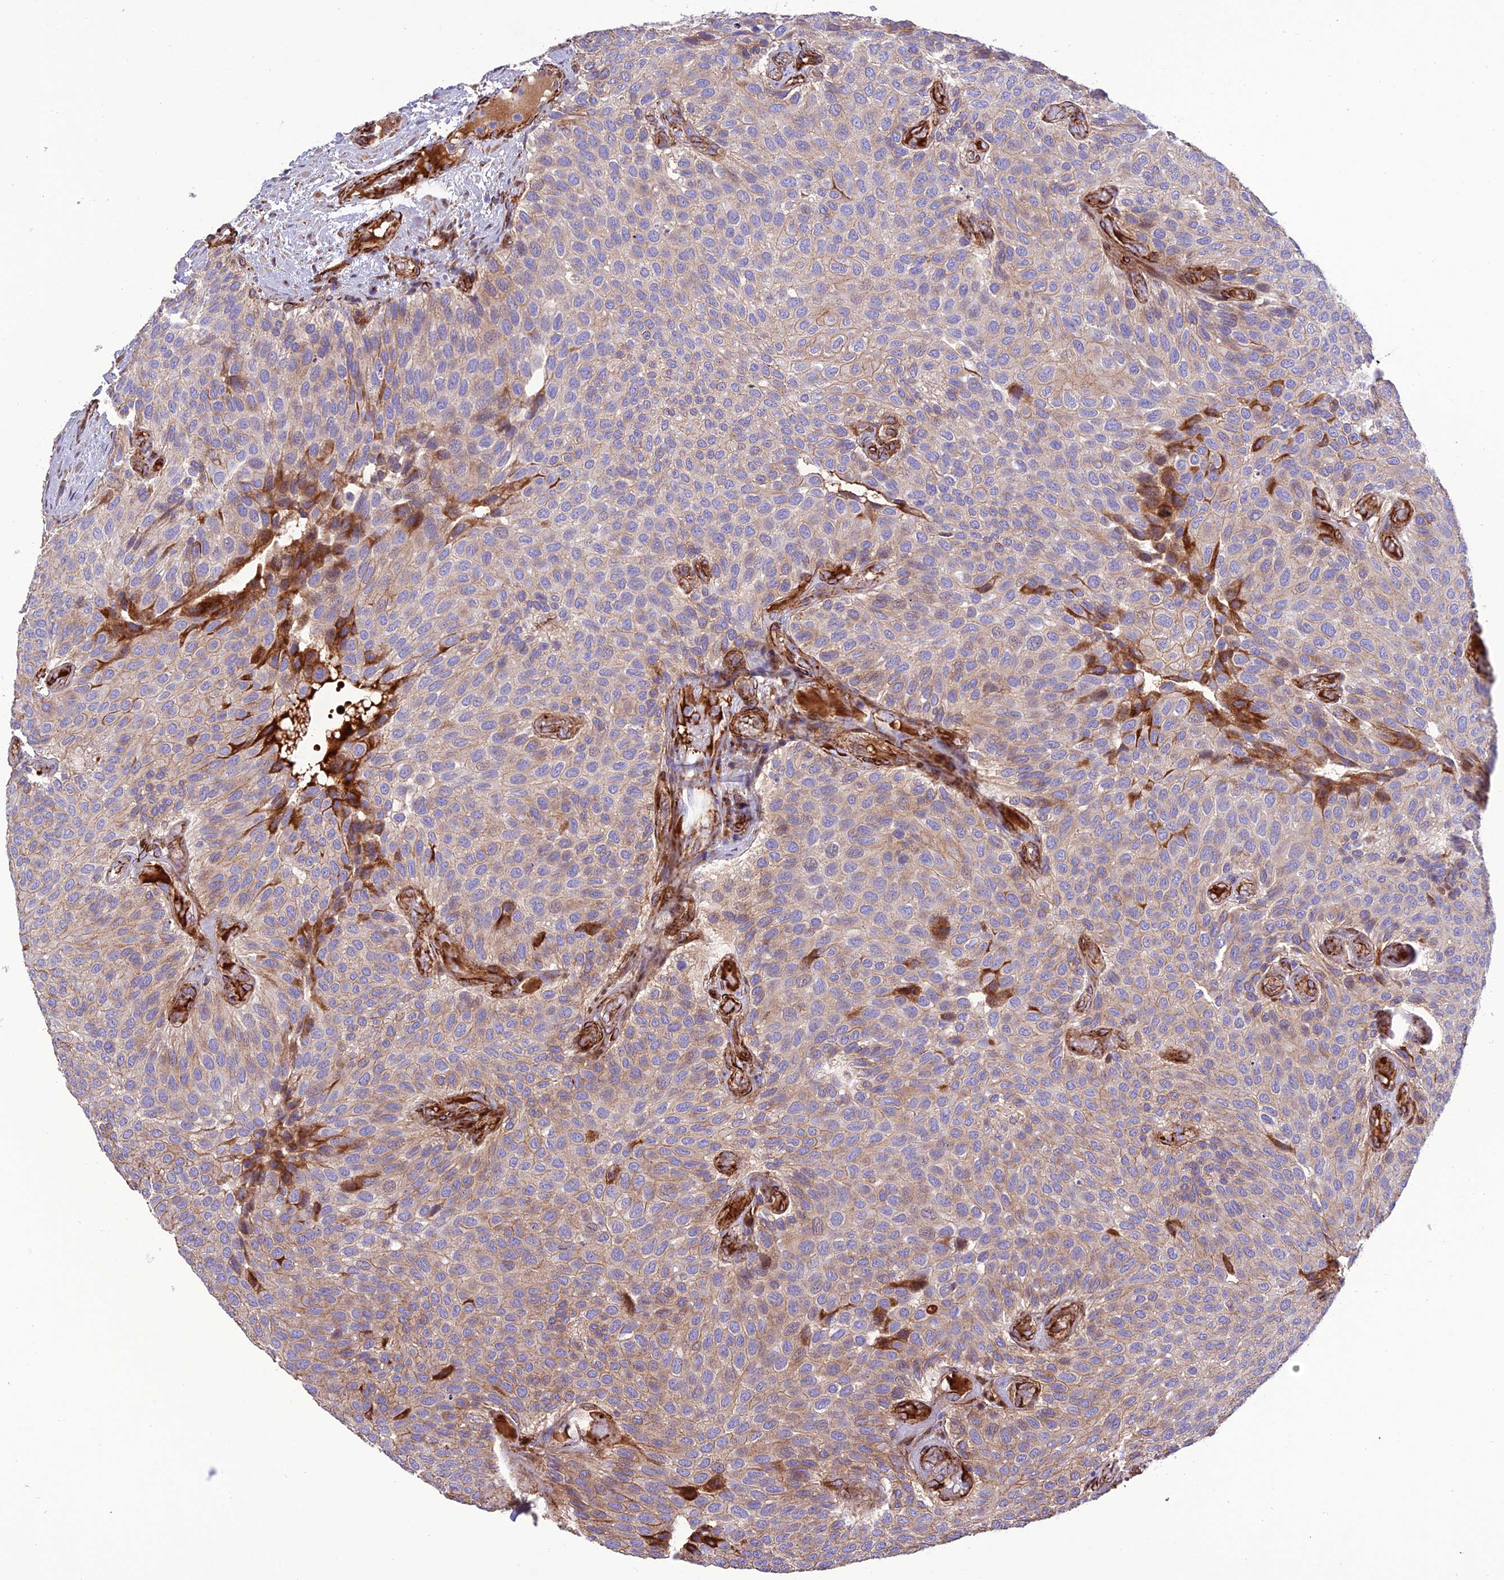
{"staining": {"intensity": "moderate", "quantity": "25%-75%", "location": "cytoplasmic/membranous"}, "tissue": "urothelial cancer", "cell_type": "Tumor cells", "image_type": "cancer", "snomed": [{"axis": "morphology", "description": "Urothelial carcinoma, Low grade"}, {"axis": "topography", "description": "Urinary bladder"}], "caption": "A brown stain highlights moderate cytoplasmic/membranous expression of a protein in urothelial carcinoma (low-grade) tumor cells. The staining was performed using DAB to visualize the protein expression in brown, while the nuclei were stained in blue with hematoxylin (Magnification: 20x).", "gene": "REX1BD", "patient": {"sex": "male", "age": 89}}